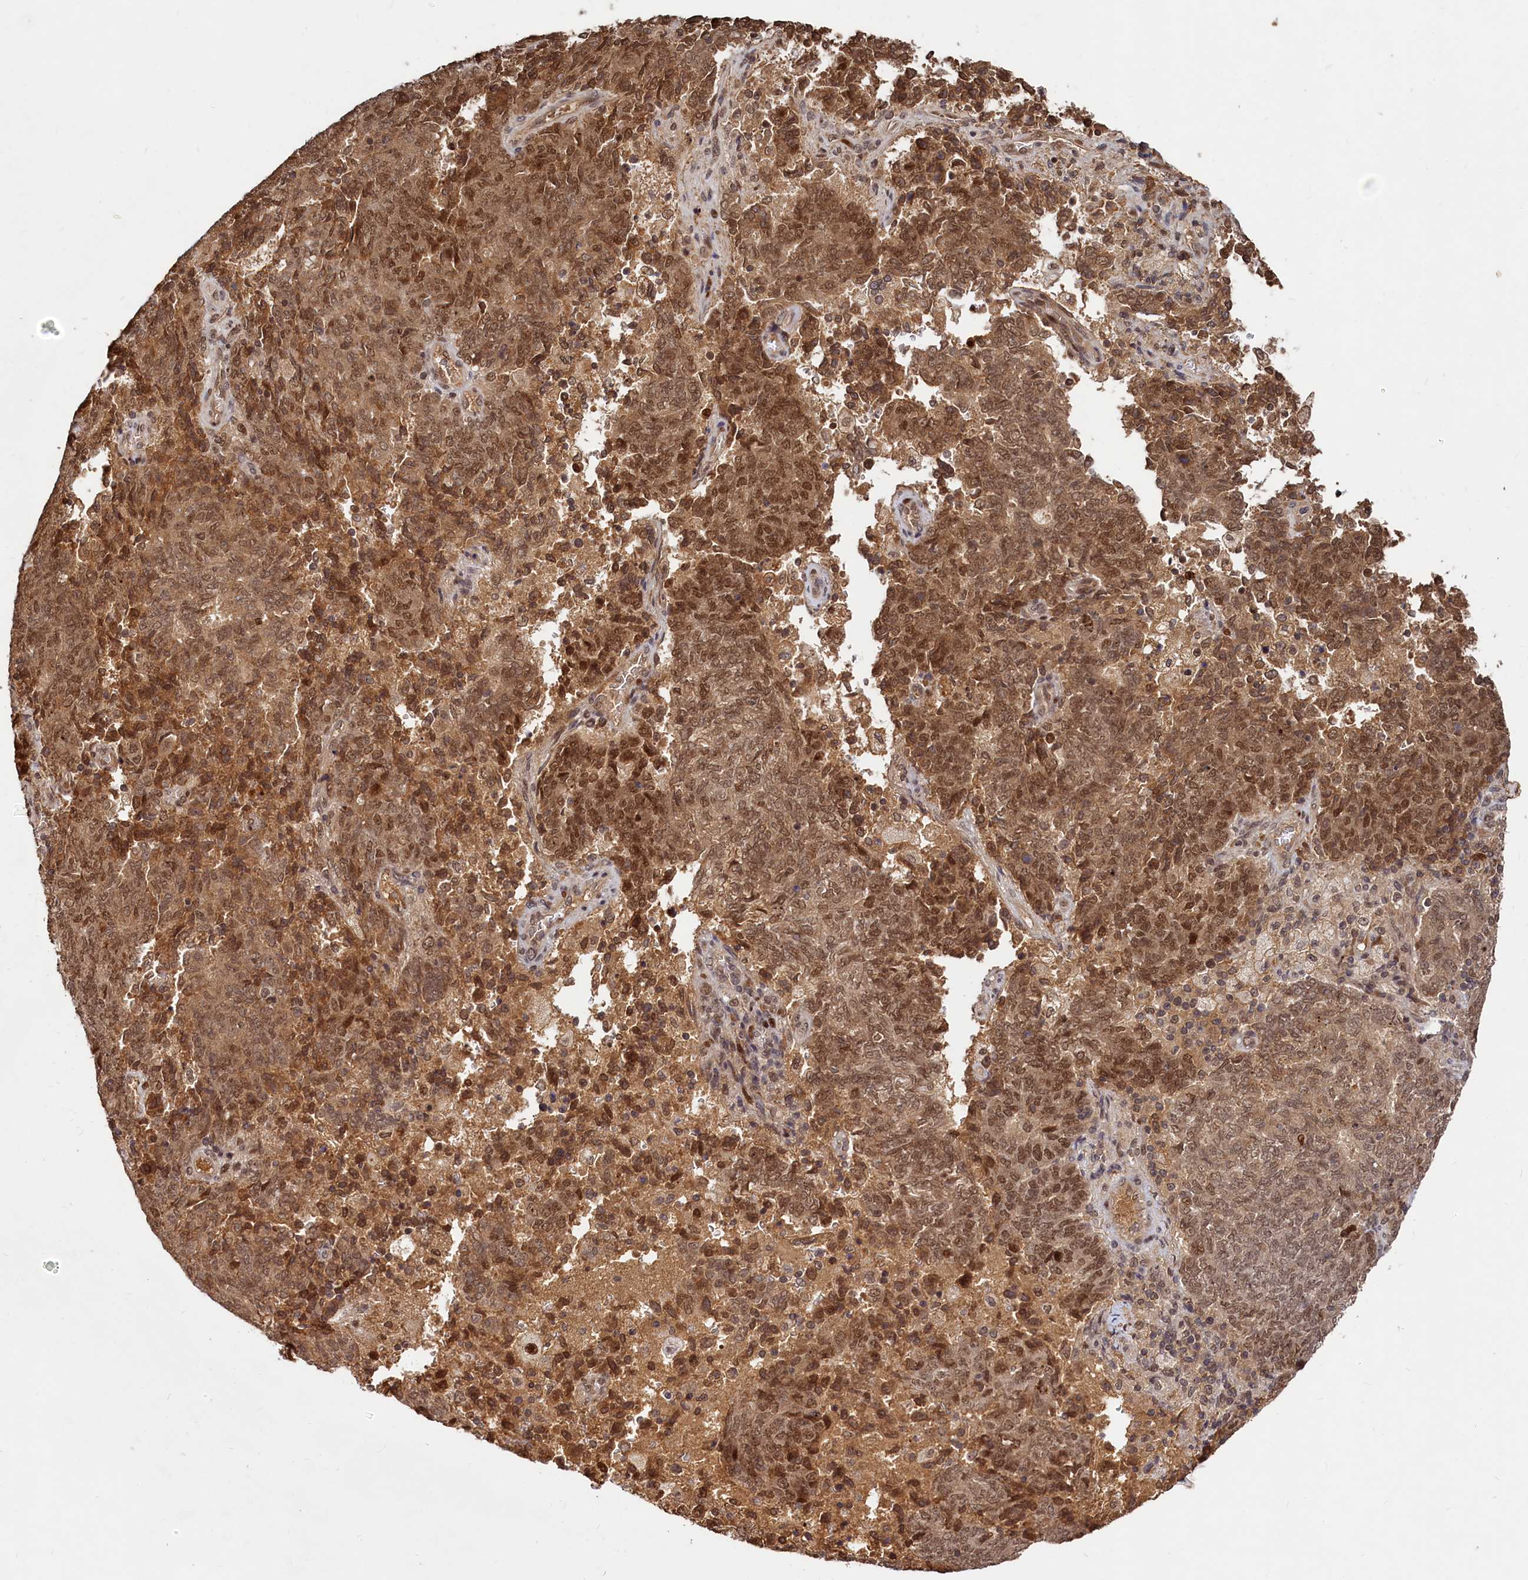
{"staining": {"intensity": "moderate", "quantity": ">75%", "location": "cytoplasmic/membranous,nuclear"}, "tissue": "endometrial cancer", "cell_type": "Tumor cells", "image_type": "cancer", "snomed": [{"axis": "morphology", "description": "Adenocarcinoma, NOS"}, {"axis": "topography", "description": "Endometrium"}], "caption": "Moderate cytoplasmic/membranous and nuclear positivity for a protein is identified in approximately >75% of tumor cells of adenocarcinoma (endometrial) using immunohistochemistry (IHC).", "gene": "TRAPPC4", "patient": {"sex": "female", "age": 80}}